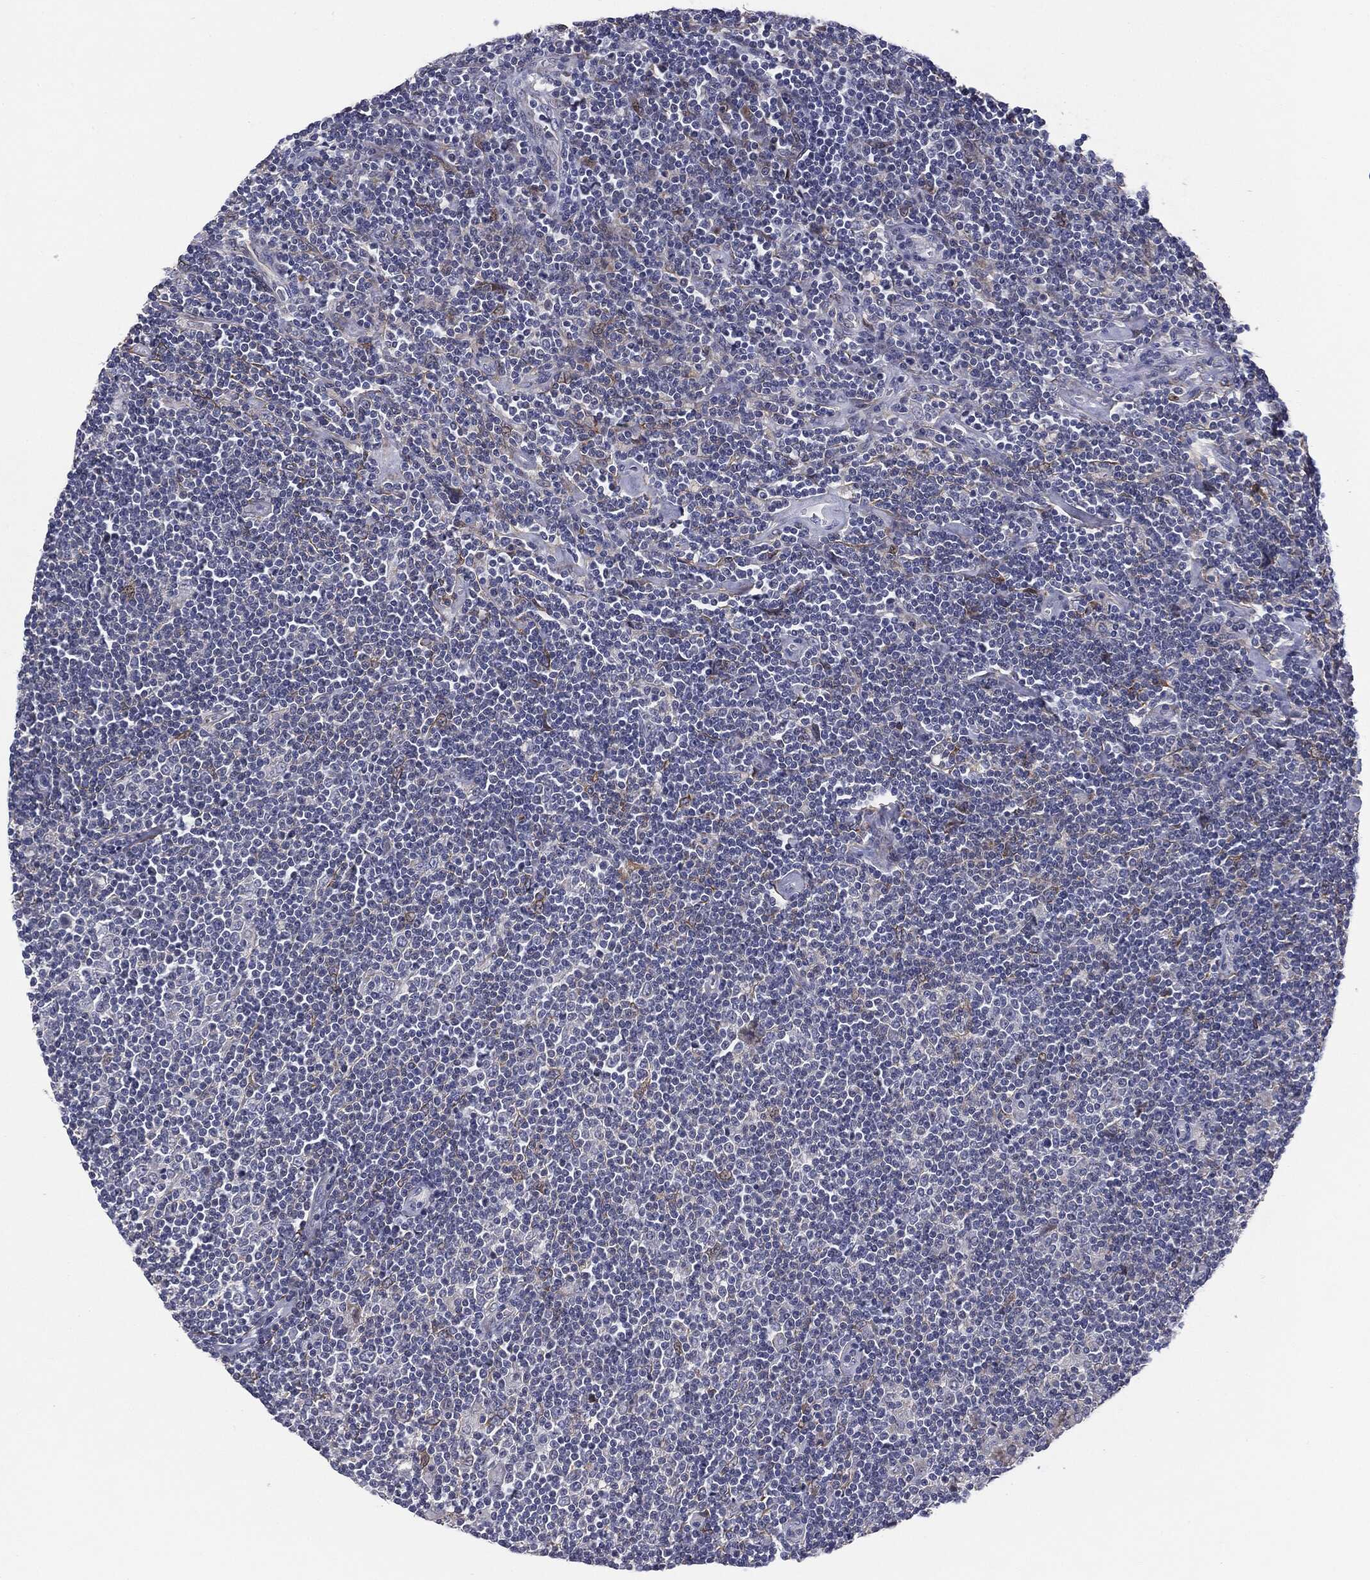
{"staining": {"intensity": "negative", "quantity": "none", "location": "none"}, "tissue": "lymphoma", "cell_type": "Tumor cells", "image_type": "cancer", "snomed": [{"axis": "morphology", "description": "Hodgkin's disease, NOS"}, {"axis": "topography", "description": "Lymph node"}], "caption": "This photomicrograph is of Hodgkin's disease stained with immunohistochemistry to label a protein in brown with the nuclei are counter-stained blue. There is no expression in tumor cells.", "gene": "KRT5", "patient": {"sex": "male", "age": 40}}